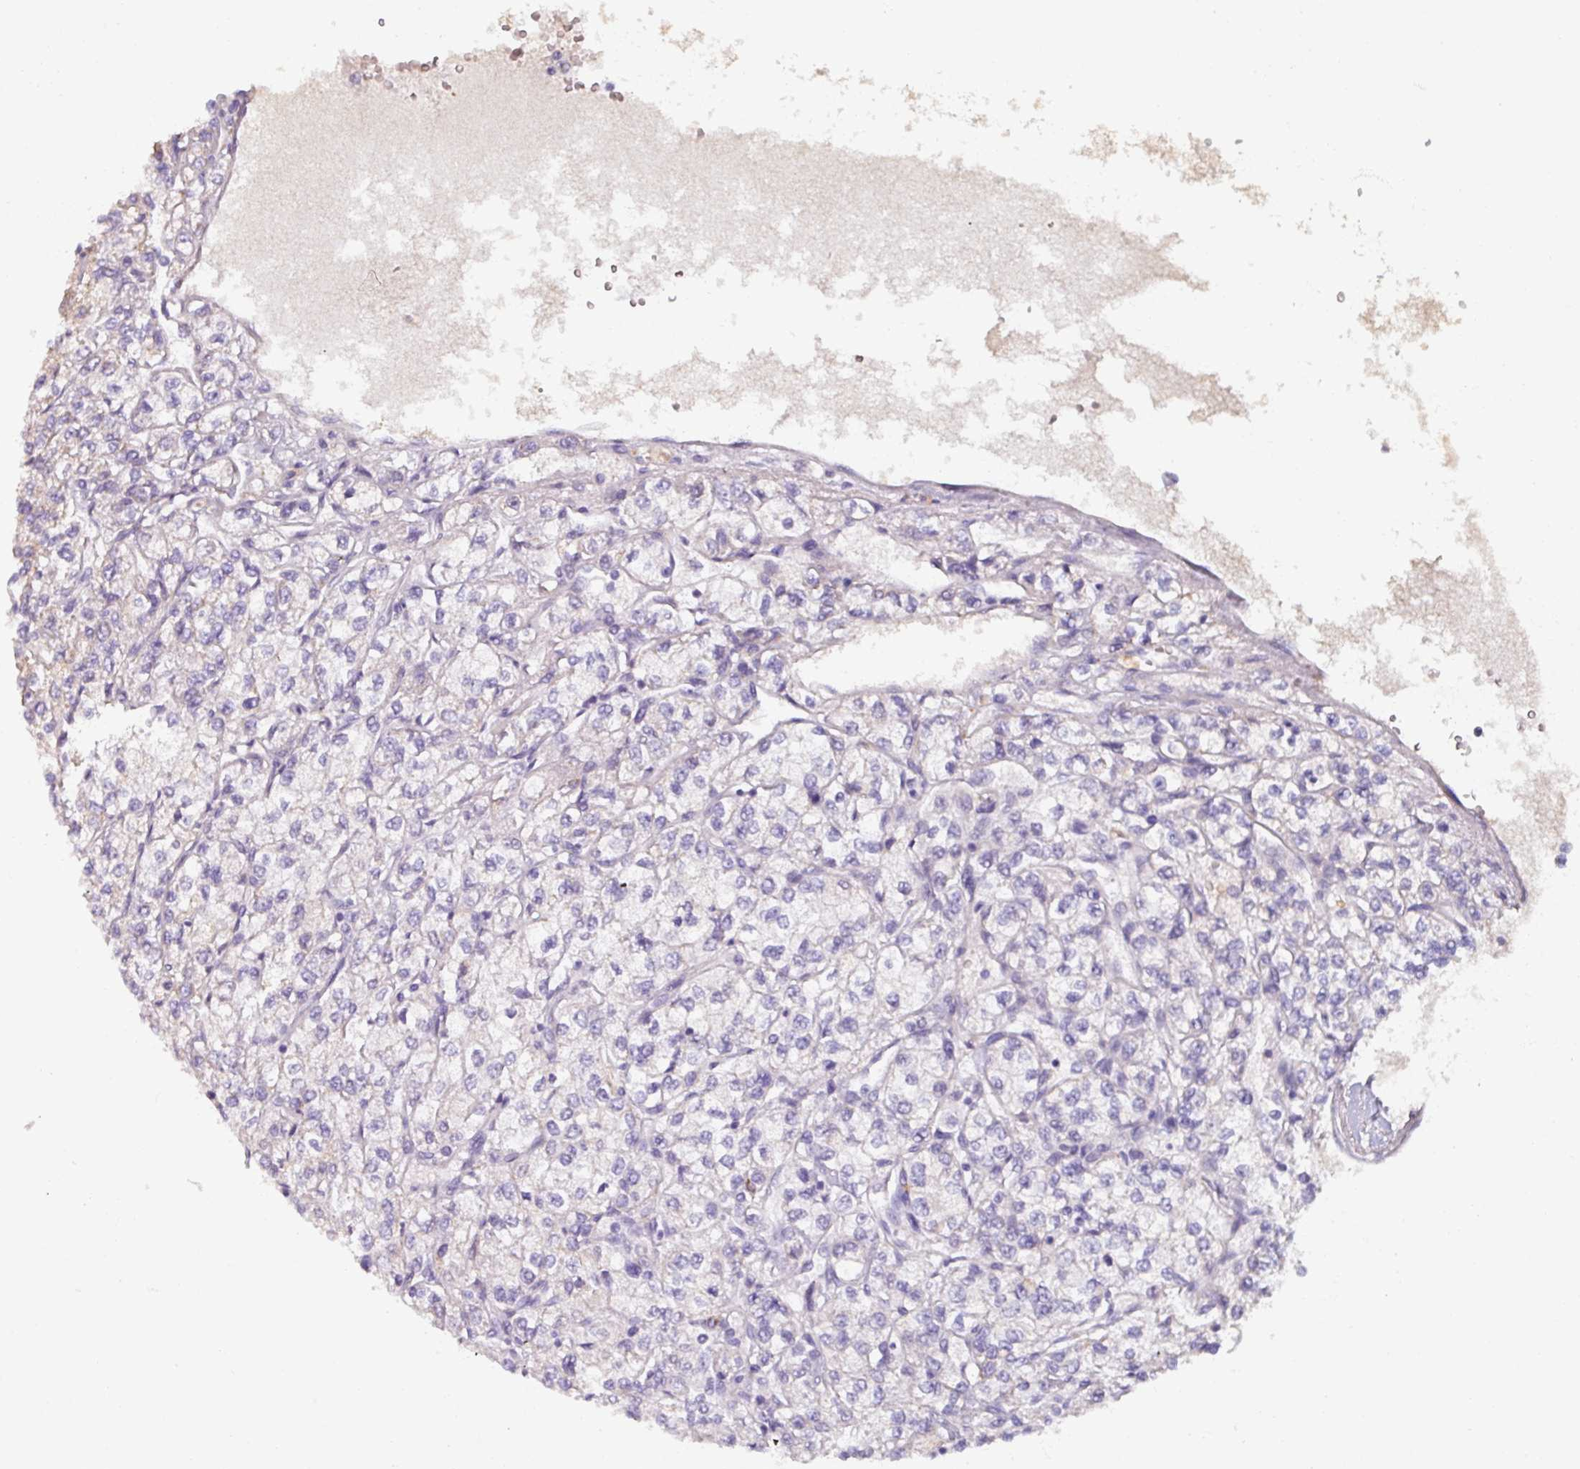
{"staining": {"intensity": "negative", "quantity": "none", "location": "none"}, "tissue": "renal cancer", "cell_type": "Tumor cells", "image_type": "cancer", "snomed": [{"axis": "morphology", "description": "Adenocarcinoma, NOS"}, {"axis": "topography", "description": "Kidney"}], "caption": "Immunohistochemical staining of renal cancer (adenocarcinoma) shows no significant expression in tumor cells.", "gene": "SPESP1", "patient": {"sex": "male", "age": 80}}